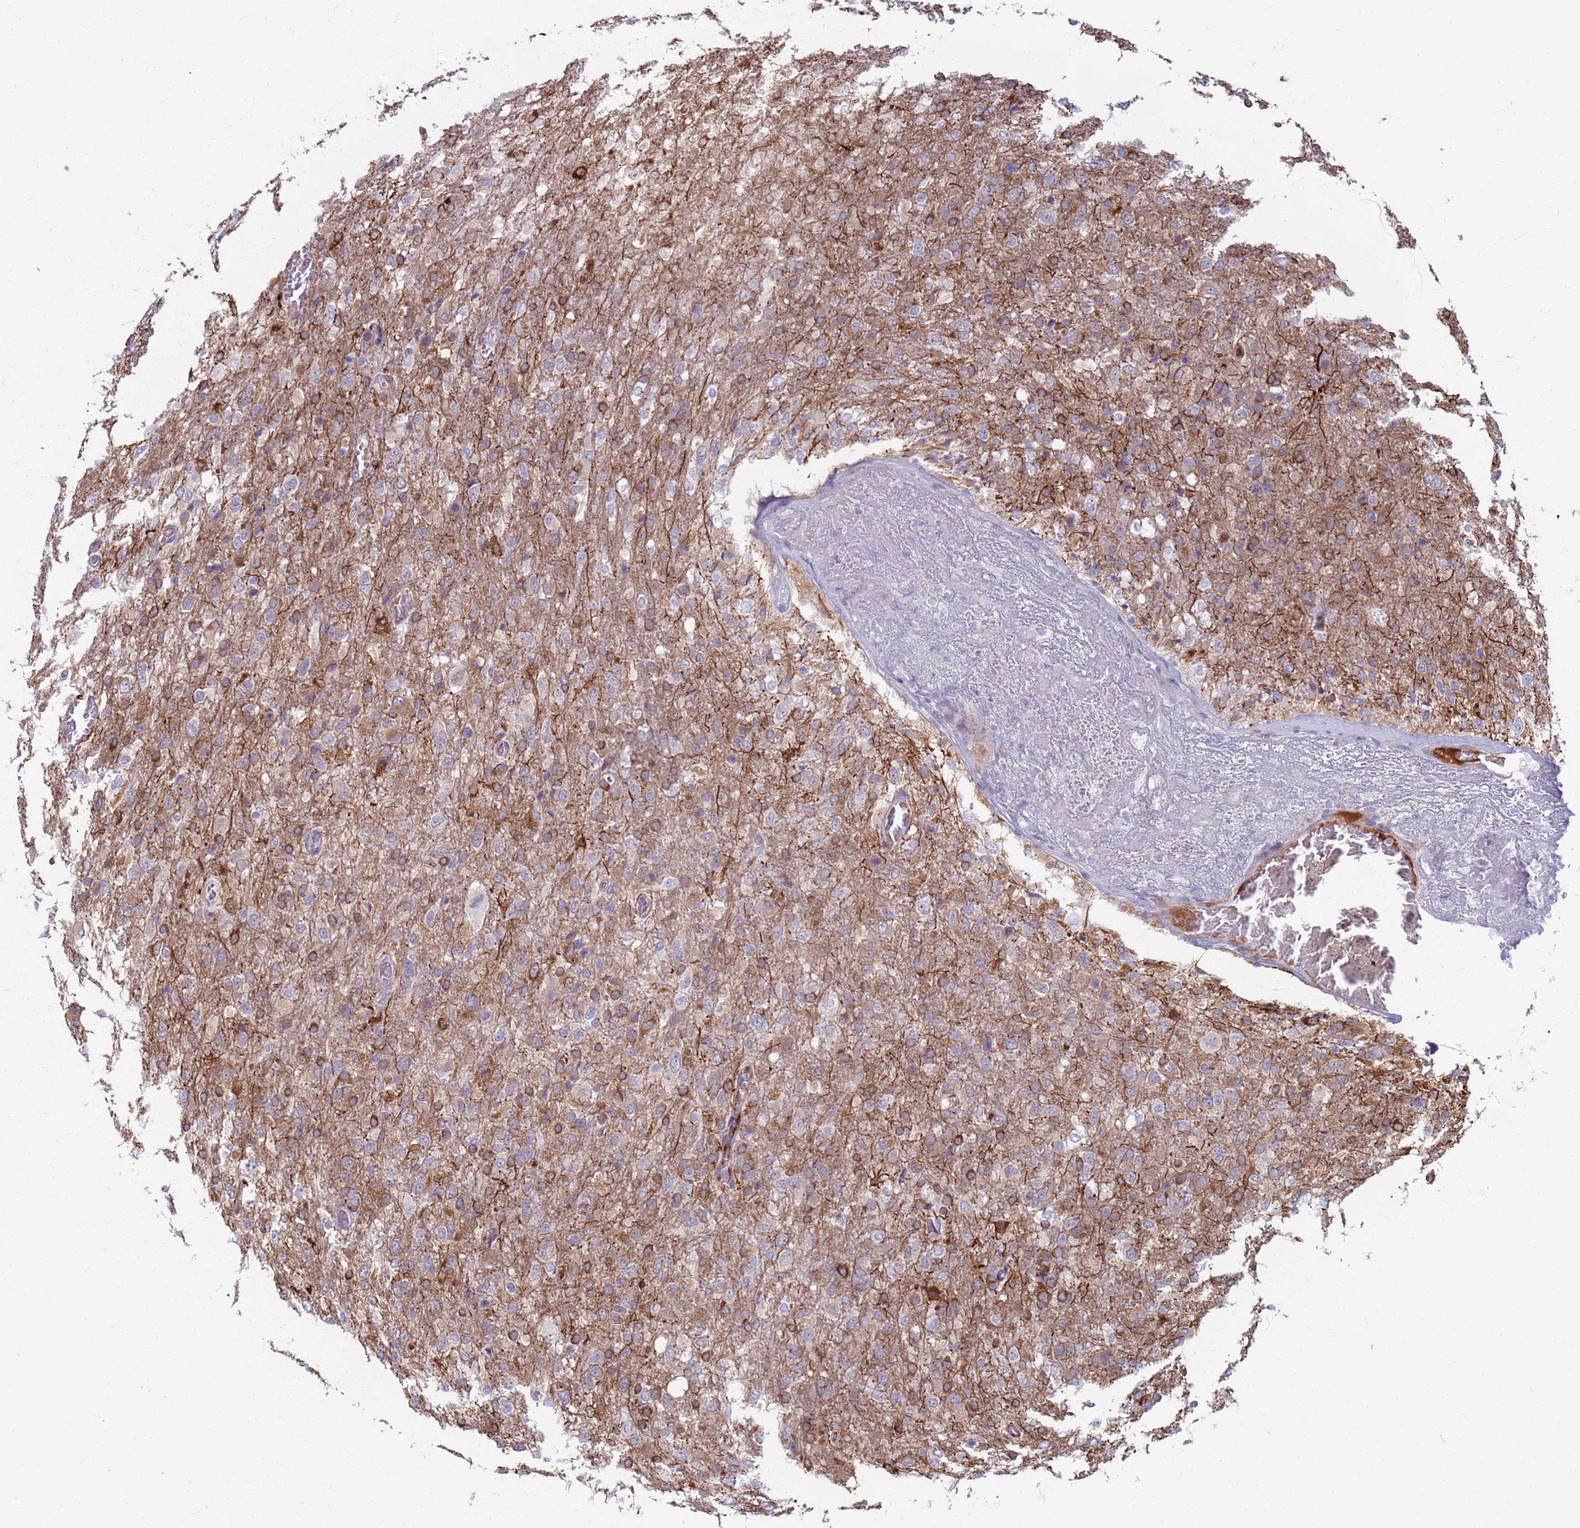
{"staining": {"intensity": "weak", "quantity": "<25%", "location": "cytoplasmic/membranous"}, "tissue": "glioma", "cell_type": "Tumor cells", "image_type": "cancer", "snomed": [{"axis": "morphology", "description": "Glioma, malignant, High grade"}, {"axis": "topography", "description": "Brain"}], "caption": "This is an IHC micrograph of high-grade glioma (malignant). There is no positivity in tumor cells.", "gene": "CLCA2", "patient": {"sex": "female", "age": 74}}